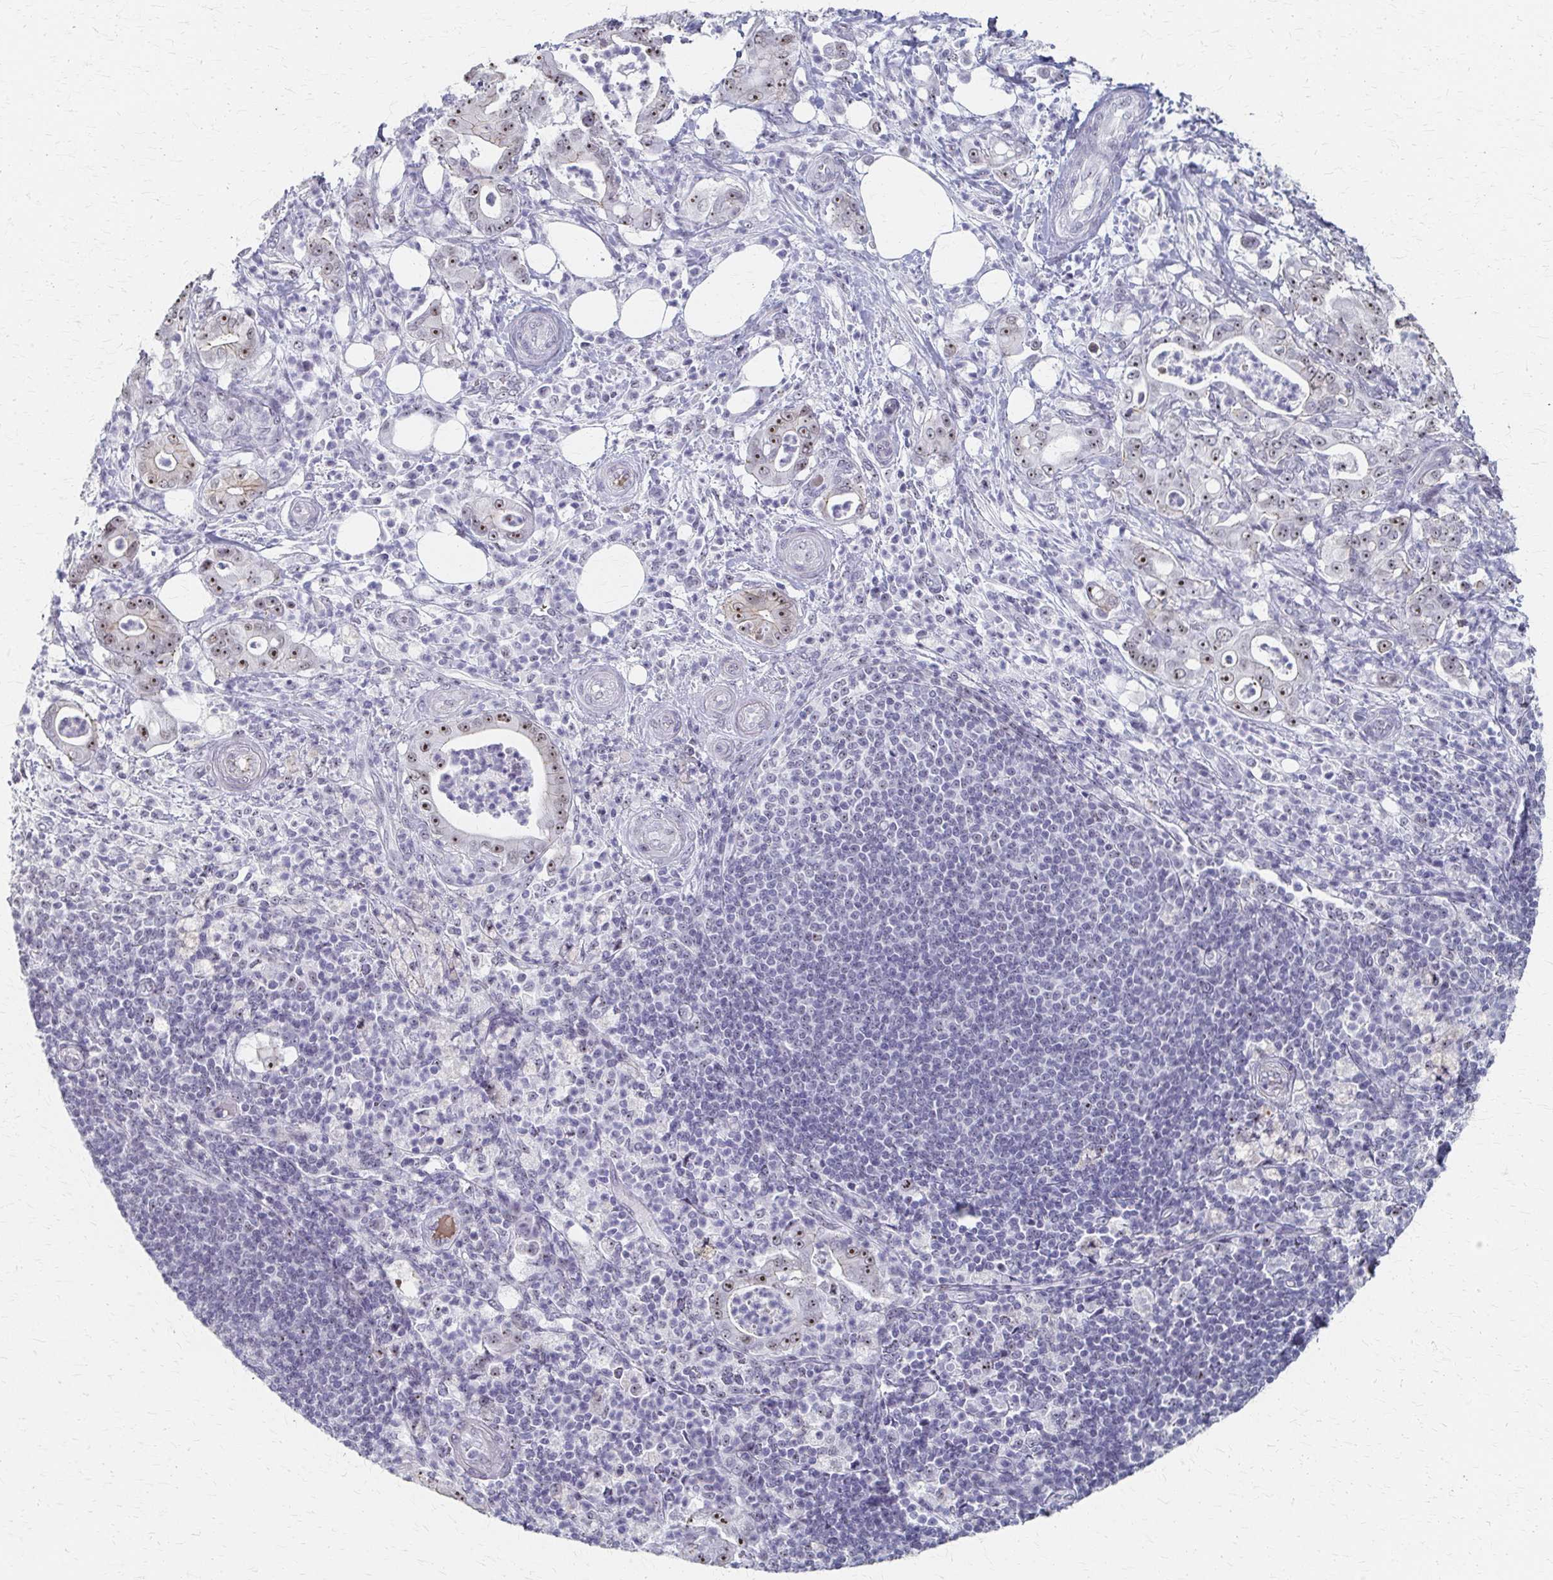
{"staining": {"intensity": "moderate", "quantity": ">75%", "location": "nuclear"}, "tissue": "pancreatic cancer", "cell_type": "Tumor cells", "image_type": "cancer", "snomed": [{"axis": "morphology", "description": "Adenocarcinoma, NOS"}, {"axis": "topography", "description": "Pancreas"}], "caption": "An IHC micrograph of tumor tissue is shown. Protein staining in brown shows moderate nuclear positivity in pancreatic cancer (adenocarcinoma) within tumor cells.", "gene": "PES1", "patient": {"sex": "male", "age": 71}}